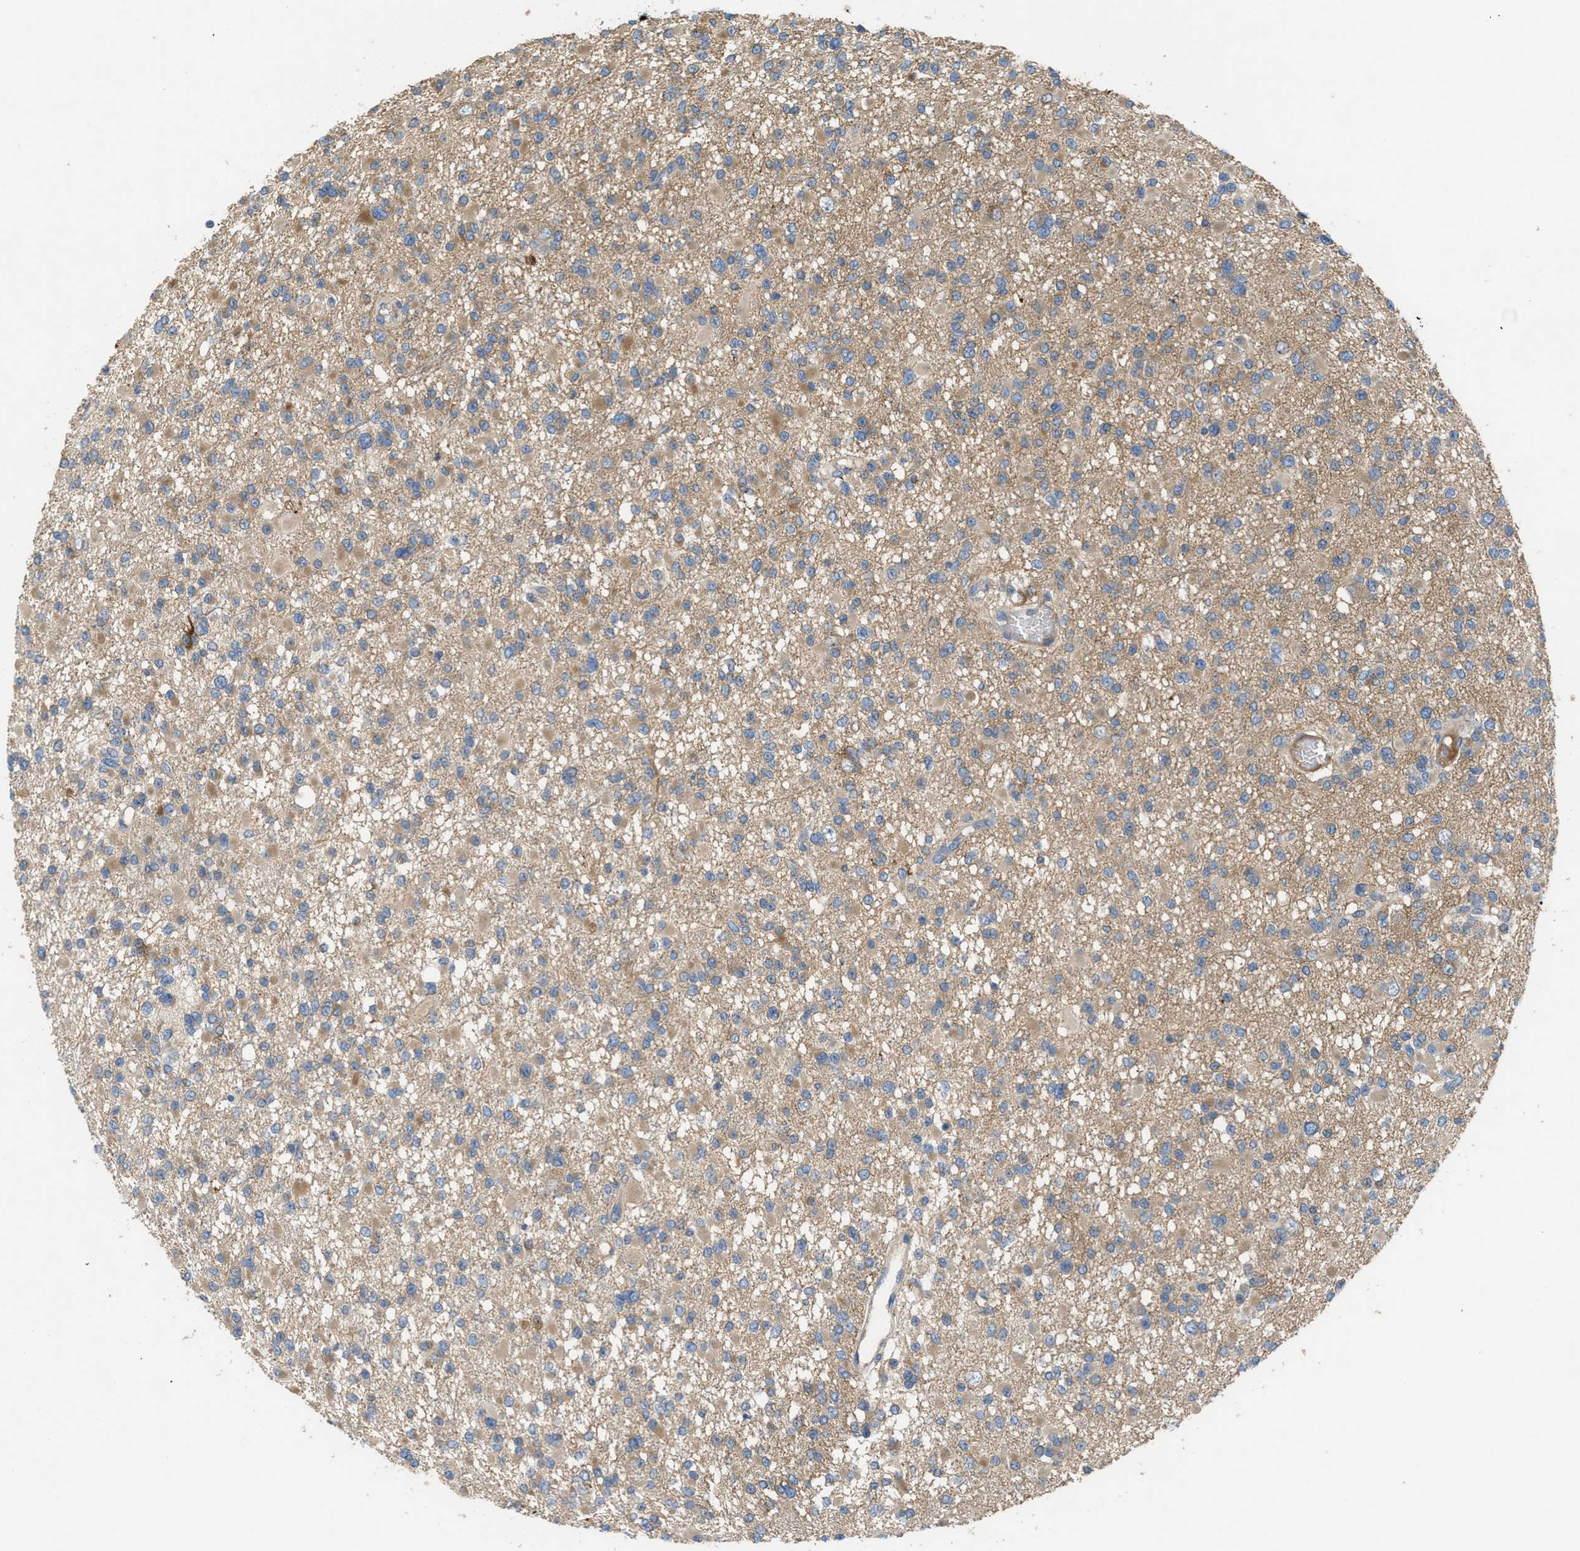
{"staining": {"intensity": "weak", "quantity": ">75%", "location": "cytoplasmic/membranous"}, "tissue": "glioma", "cell_type": "Tumor cells", "image_type": "cancer", "snomed": [{"axis": "morphology", "description": "Glioma, malignant, Low grade"}, {"axis": "topography", "description": "Brain"}], "caption": "Immunohistochemistry image of neoplastic tissue: glioma stained using immunohistochemistry (IHC) shows low levels of weak protein expression localized specifically in the cytoplasmic/membranous of tumor cells, appearing as a cytoplasmic/membranous brown color.", "gene": "UBA5", "patient": {"sex": "female", "age": 22}}